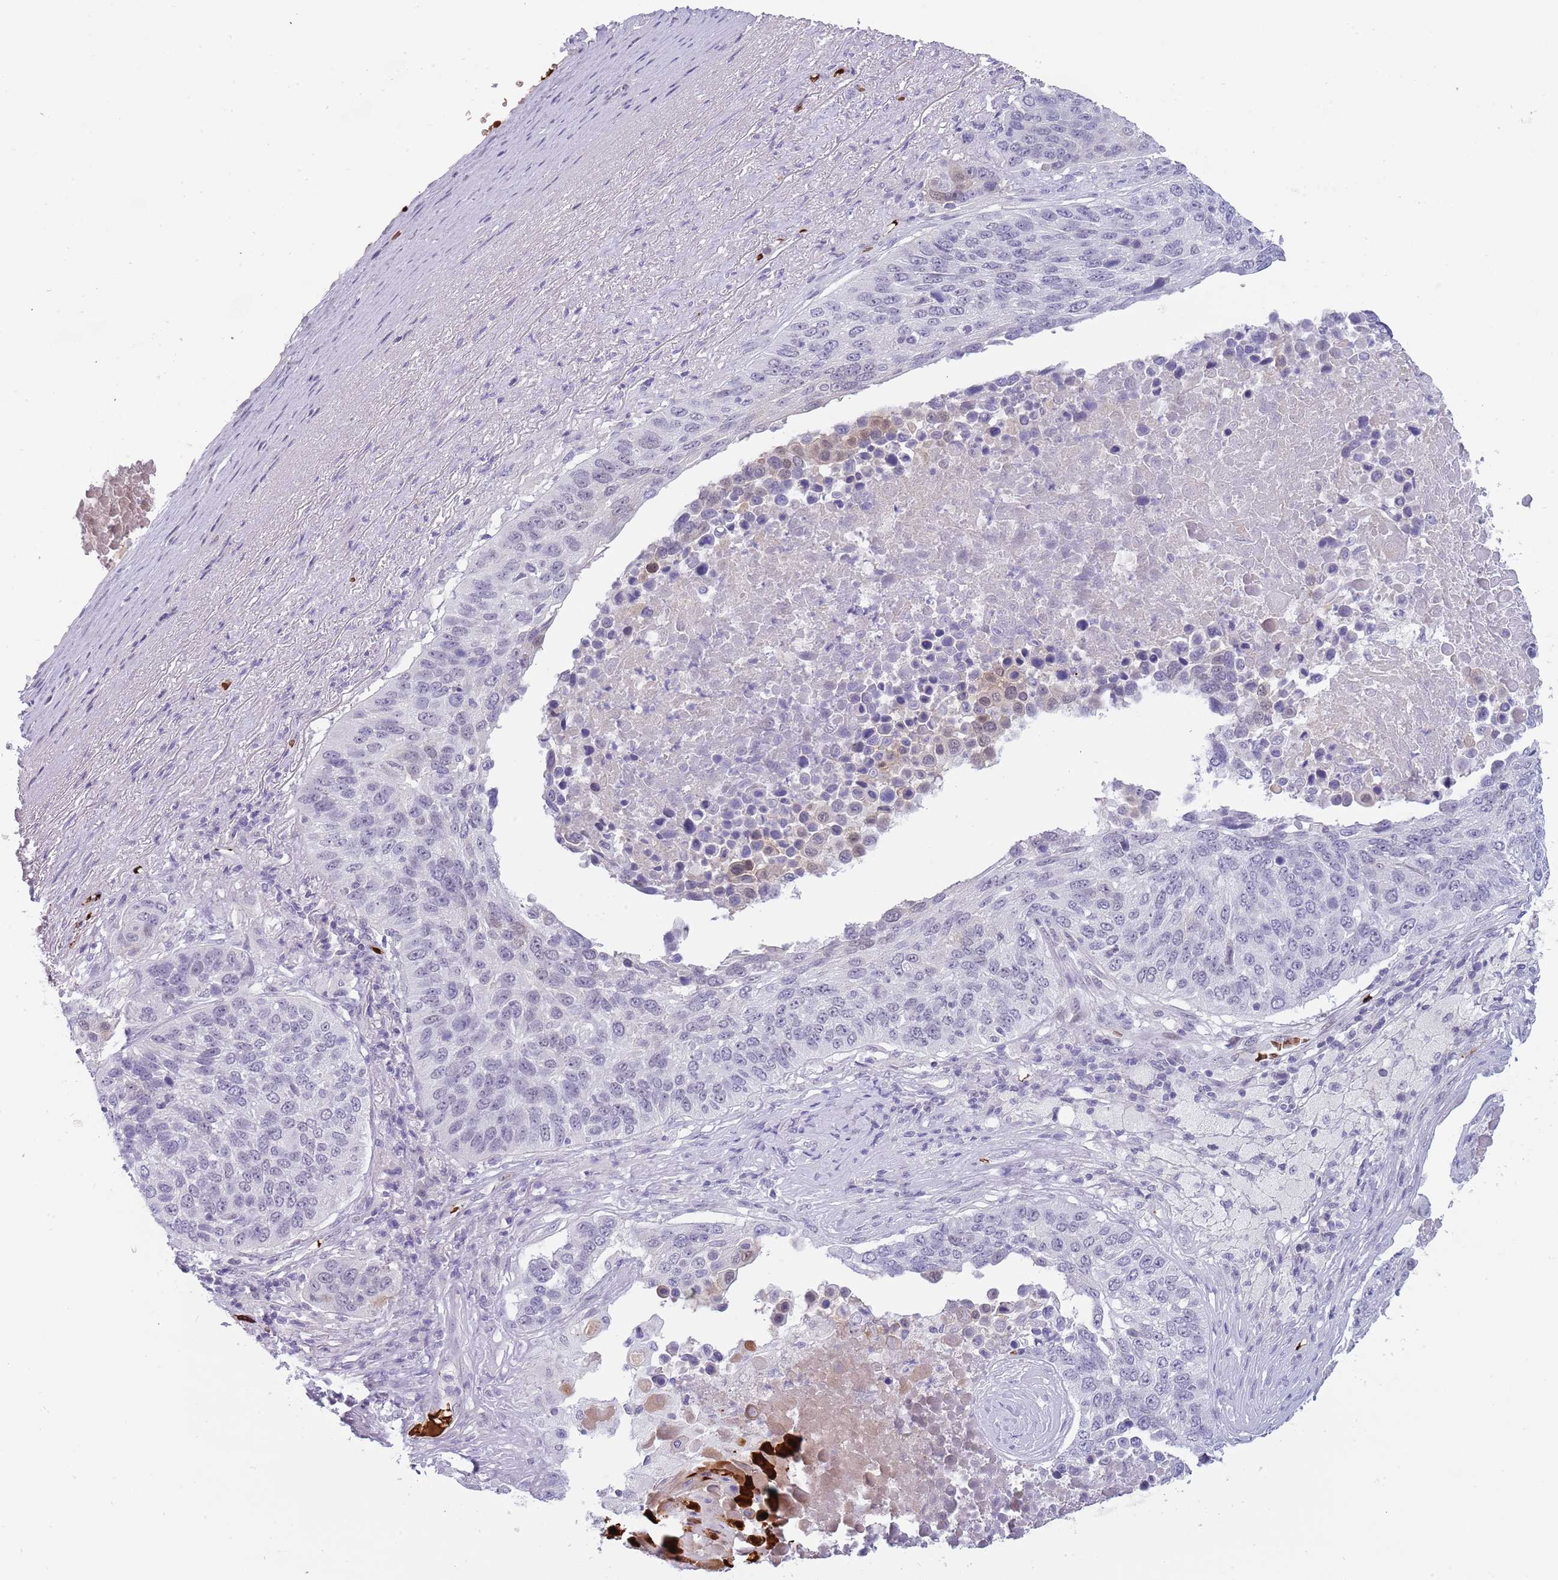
{"staining": {"intensity": "weak", "quantity": "<25%", "location": "nuclear"}, "tissue": "lung cancer", "cell_type": "Tumor cells", "image_type": "cancer", "snomed": [{"axis": "morphology", "description": "Normal tissue, NOS"}, {"axis": "morphology", "description": "Squamous cell carcinoma, NOS"}, {"axis": "topography", "description": "Lymph node"}, {"axis": "topography", "description": "Lung"}], "caption": "There is no significant staining in tumor cells of lung cancer (squamous cell carcinoma). (Immunohistochemistry (ihc), brightfield microscopy, high magnification).", "gene": "LYPD6B", "patient": {"sex": "male", "age": 66}}